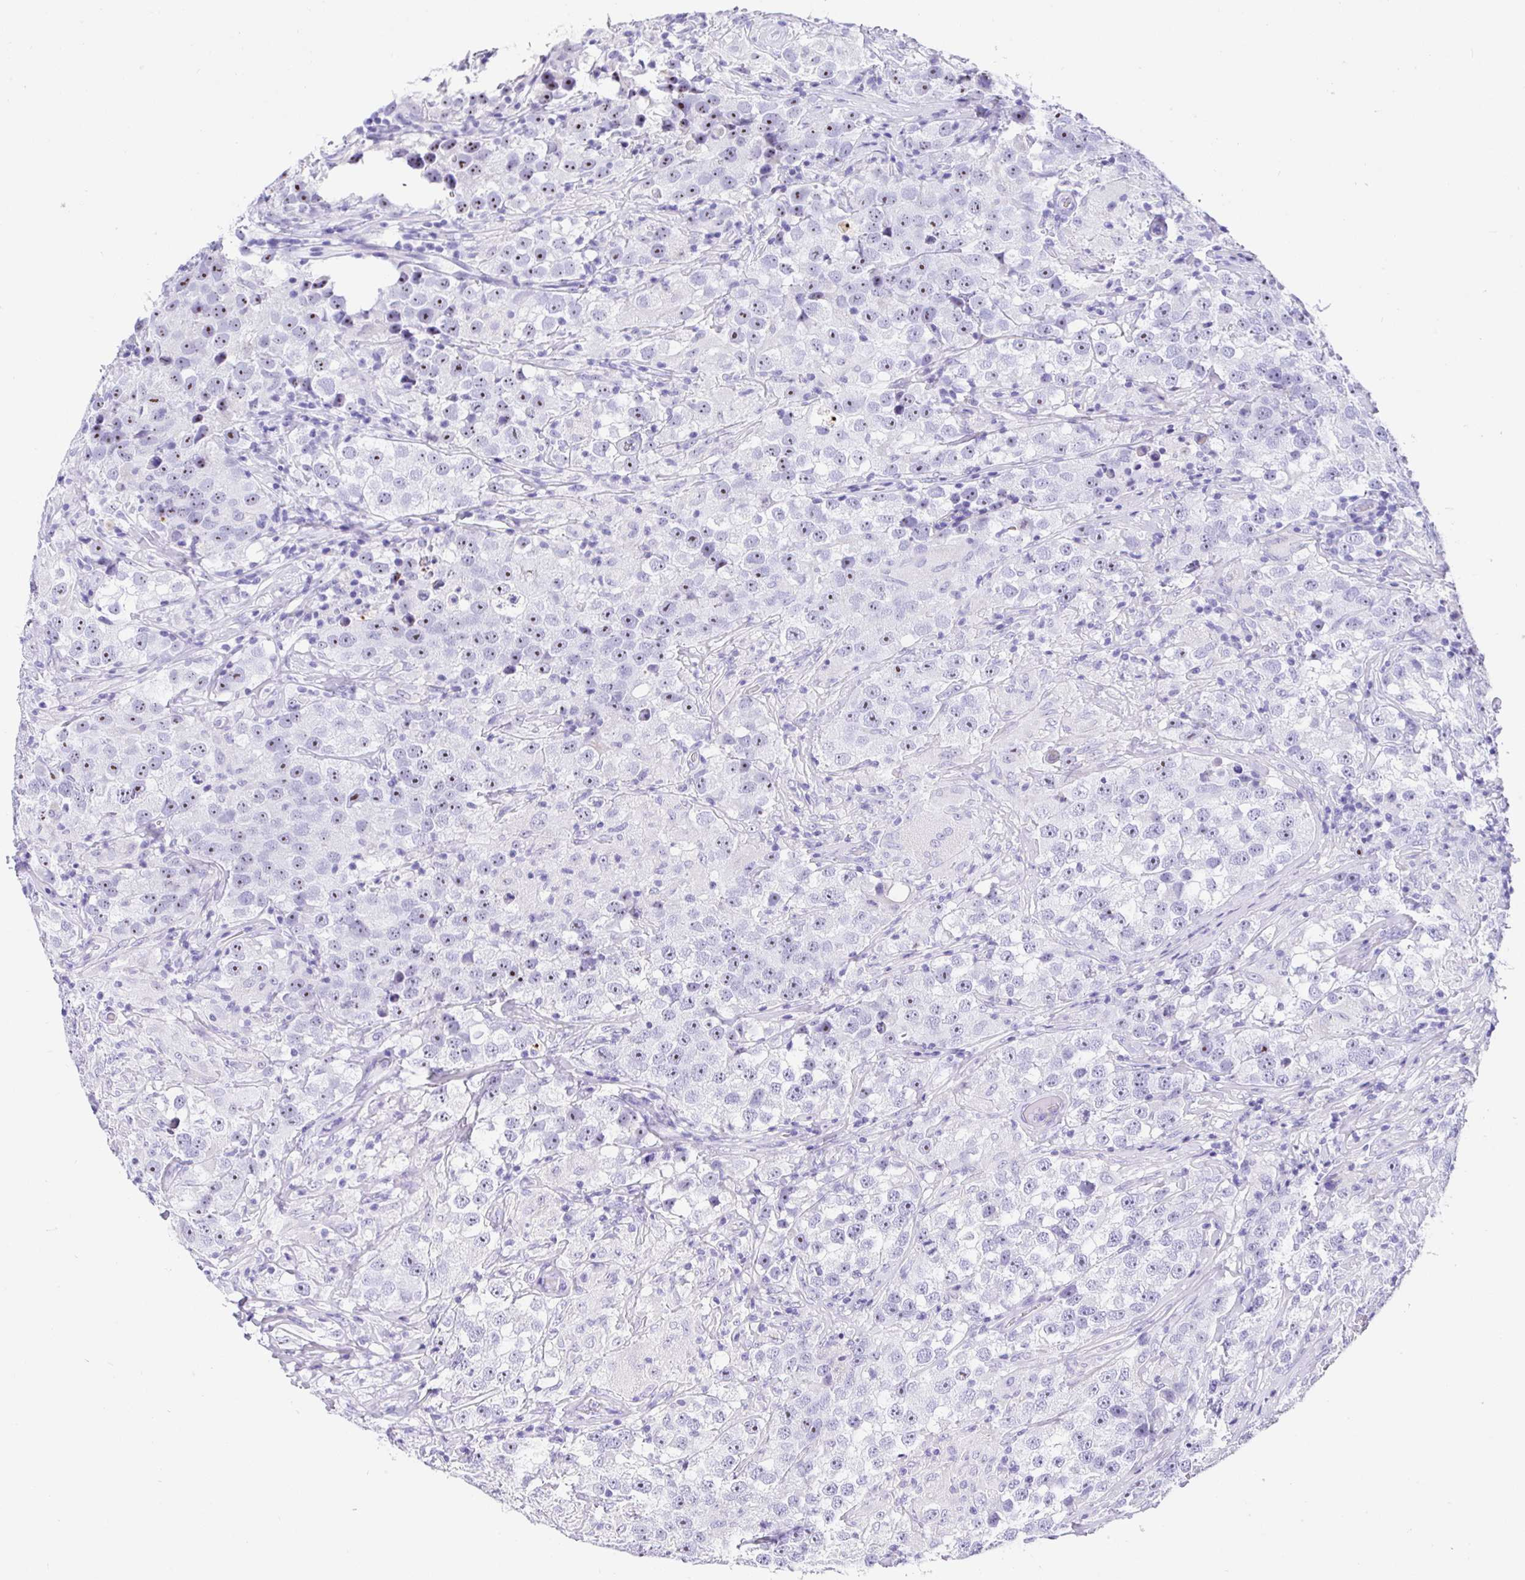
{"staining": {"intensity": "moderate", "quantity": "25%-75%", "location": "nuclear"}, "tissue": "testis cancer", "cell_type": "Tumor cells", "image_type": "cancer", "snomed": [{"axis": "morphology", "description": "Seminoma, NOS"}, {"axis": "topography", "description": "Testis"}], "caption": "Immunohistochemical staining of human testis cancer (seminoma) demonstrates medium levels of moderate nuclear expression in about 25%-75% of tumor cells.", "gene": "PRAMEF19", "patient": {"sex": "male", "age": 46}}